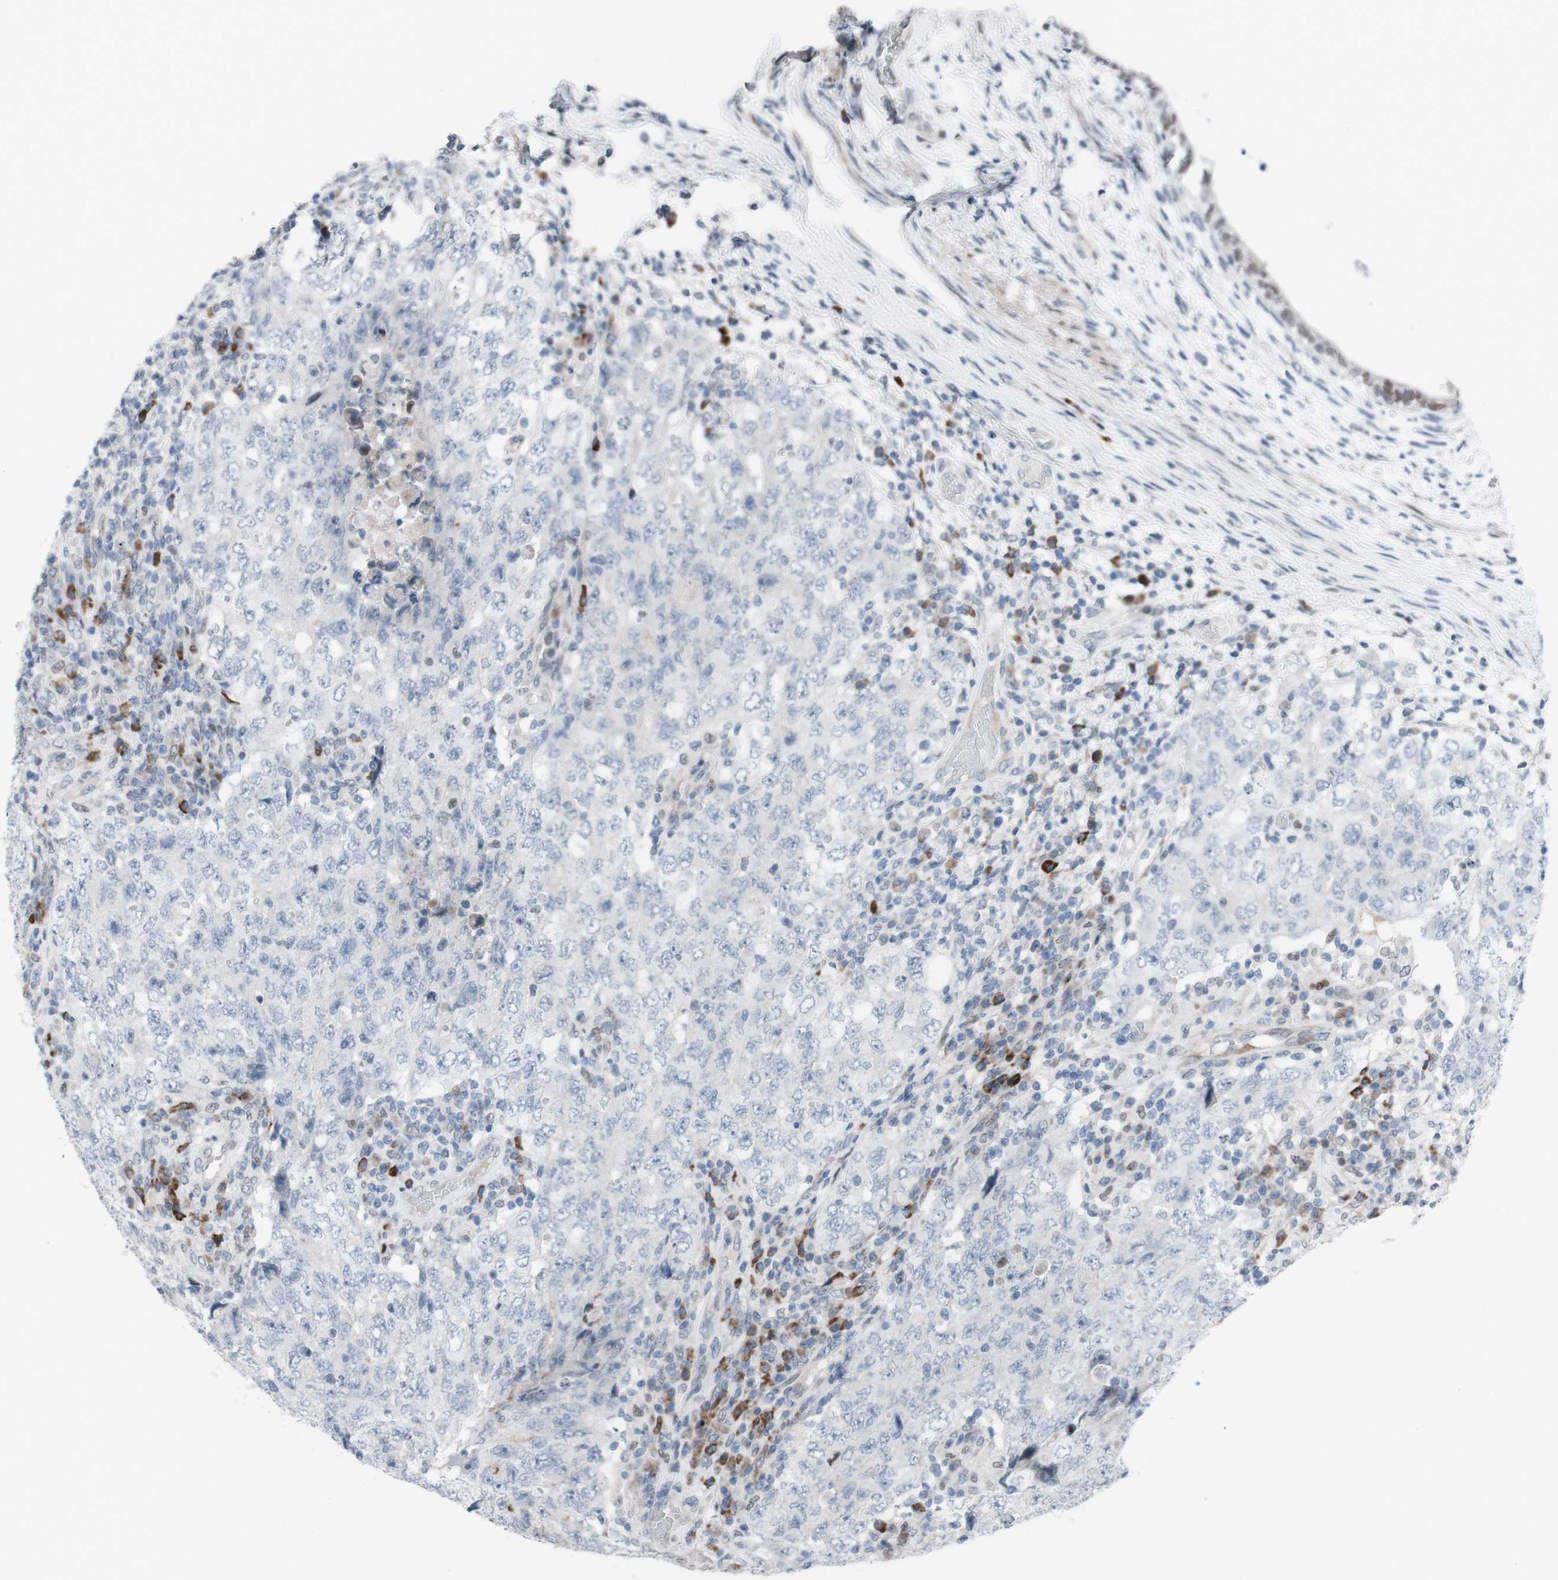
{"staining": {"intensity": "negative", "quantity": "none", "location": "none"}, "tissue": "testis cancer", "cell_type": "Tumor cells", "image_type": "cancer", "snomed": [{"axis": "morphology", "description": "Carcinoma, Embryonal, NOS"}, {"axis": "topography", "description": "Testis"}], "caption": "Testis cancer (embryonal carcinoma) was stained to show a protein in brown. There is no significant staining in tumor cells.", "gene": "PHTF2", "patient": {"sex": "male", "age": 26}}